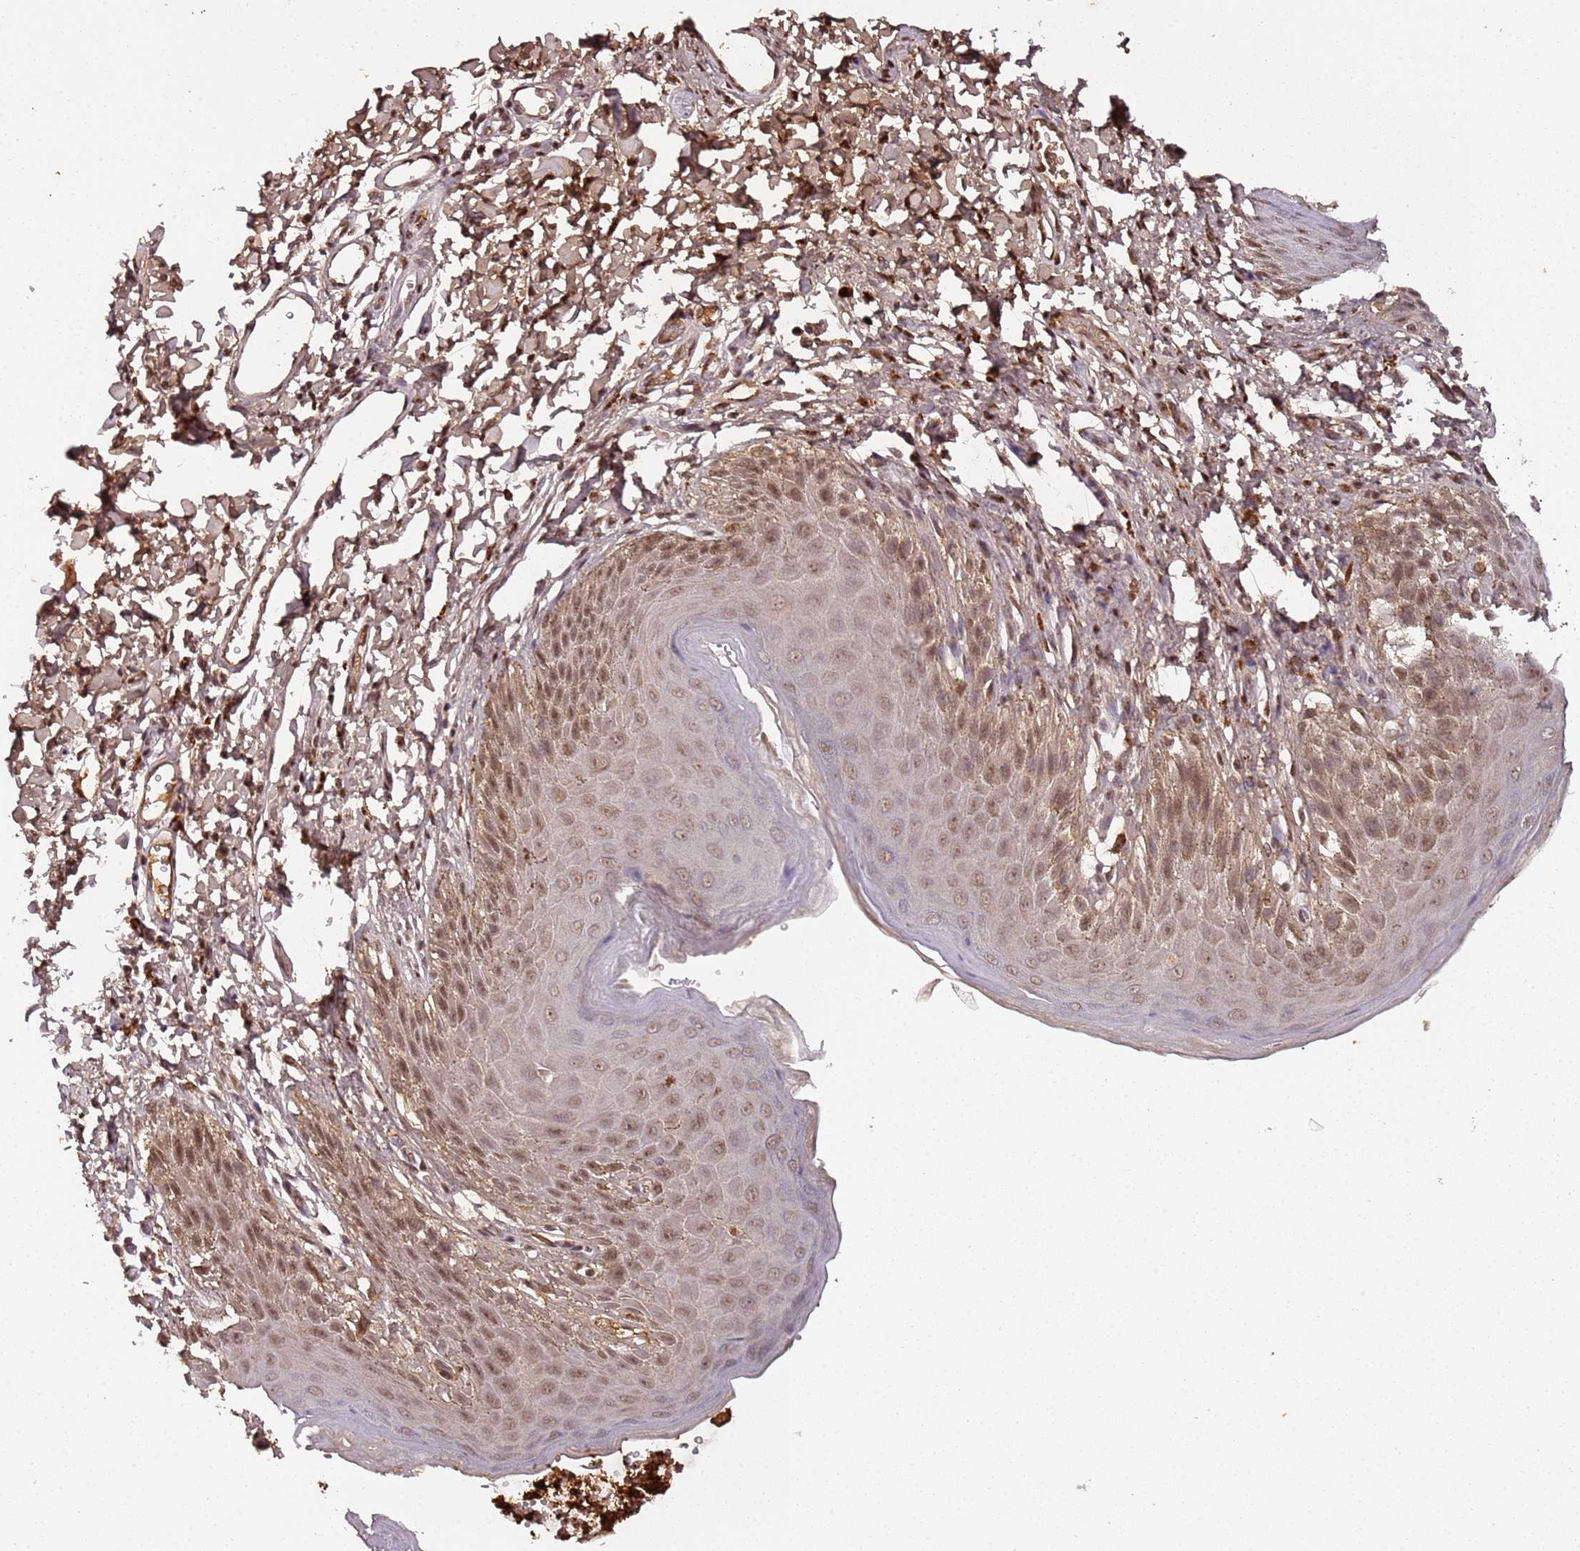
{"staining": {"intensity": "moderate", "quantity": ">75%", "location": "nuclear"}, "tissue": "skin", "cell_type": "Epidermal cells", "image_type": "normal", "snomed": [{"axis": "morphology", "description": "Normal tissue, NOS"}, {"axis": "topography", "description": "Anal"}], "caption": "Unremarkable skin was stained to show a protein in brown. There is medium levels of moderate nuclear staining in about >75% of epidermal cells.", "gene": "COL1A2", "patient": {"sex": "male", "age": 44}}